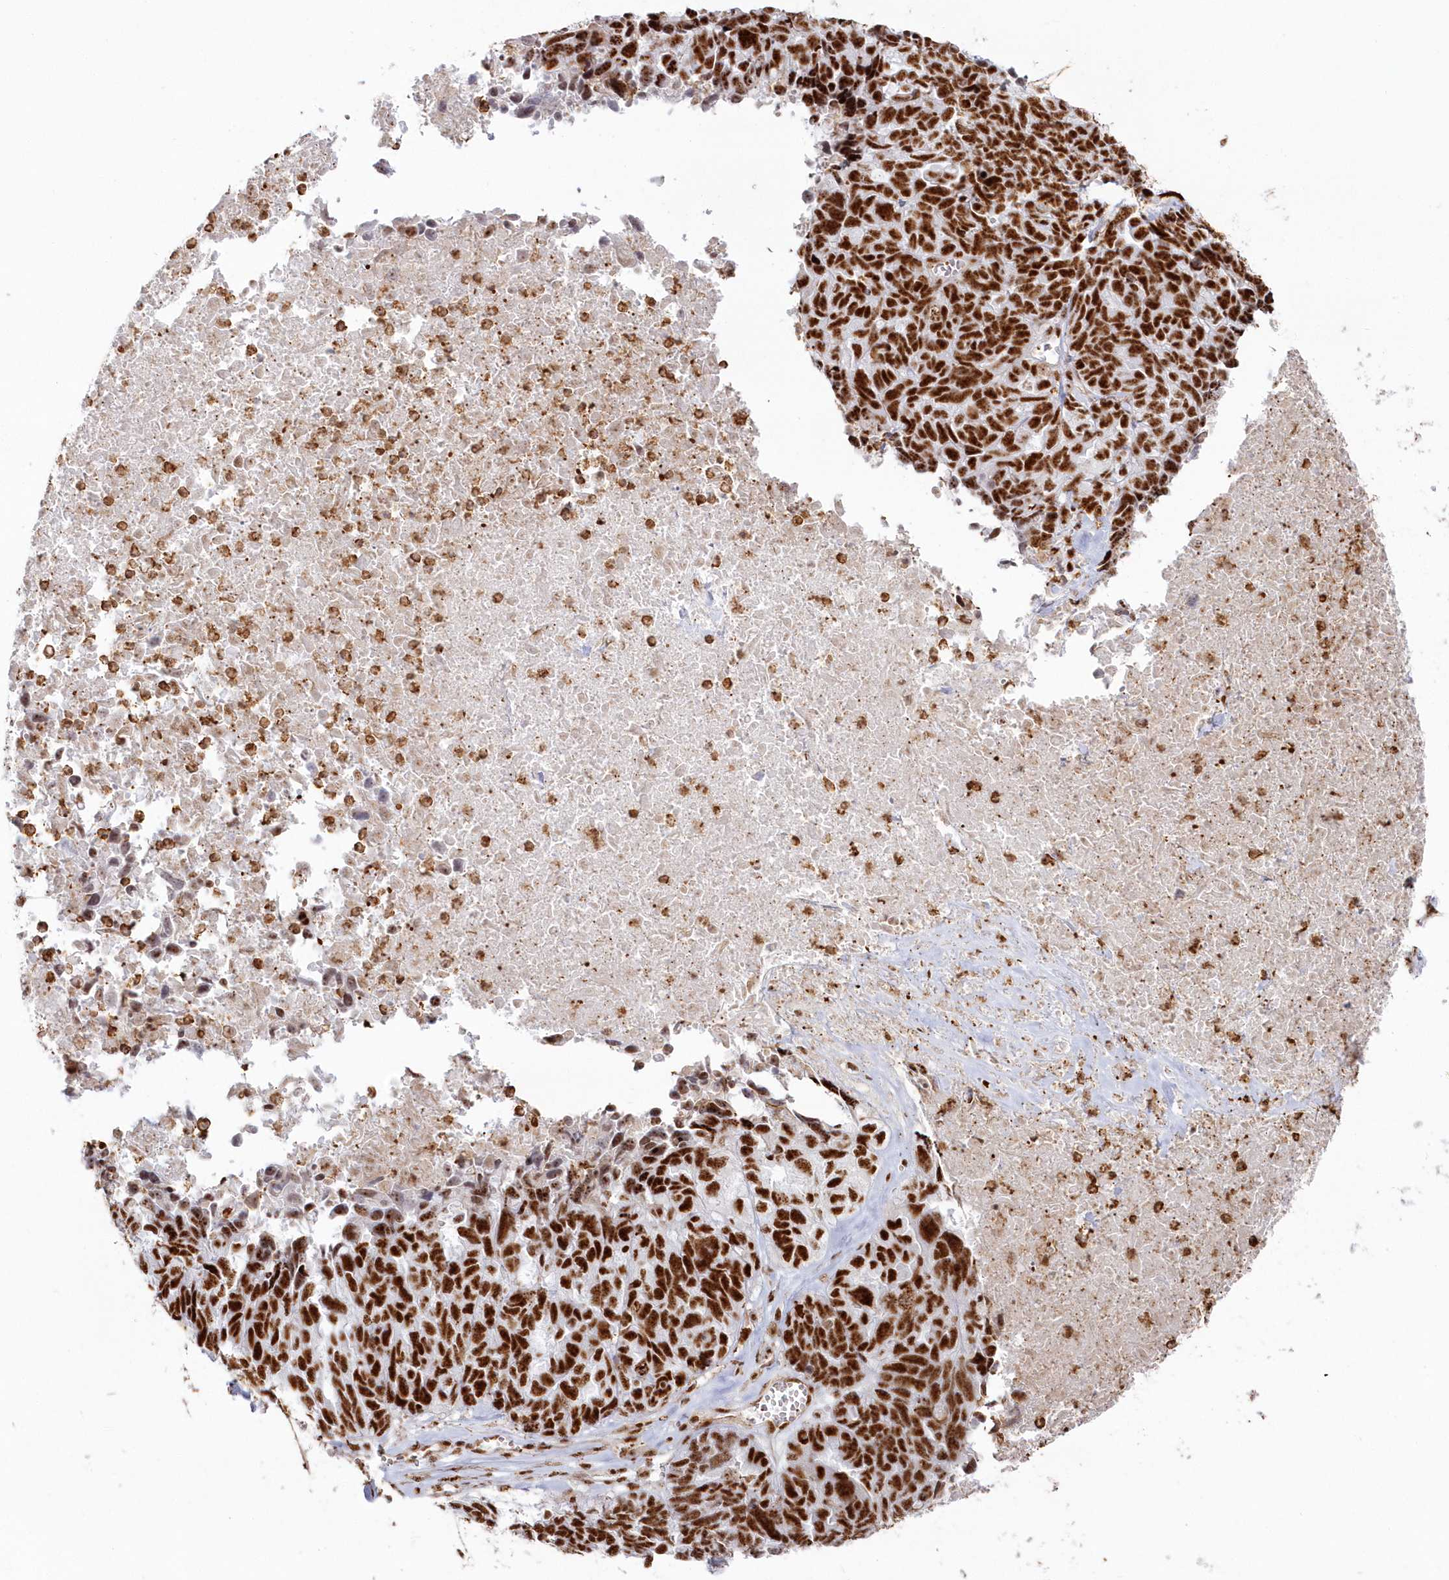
{"staining": {"intensity": "strong", "quantity": ">75%", "location": "nuclear"}, "tissue": "ovarian cancer", "cell_type": "Tumor cells", "image_type": "cancer", "snomed": [{"axis": "morphology", "description": "Cystadenocarcinoma, serous, NOS"}, {"axis": "topography", "description": "Ovary"}], "caption": "High-magnification brightfield microscopy of ovarian serous cystadenocarcinoma stained with DAB (brown) and counterstained with hematoxylin (blue). tumor cells exhibit strong nuclear staining is present in approximately>75% of cells. The staining is performed using DAB (3,3'-diaminobenzidine) brown chromogen to label protein expression. The nuclei are counter-stained blue using hematoxylin.", "gene": "DDX46", "patient": {"sex": "female", "age": 79}}